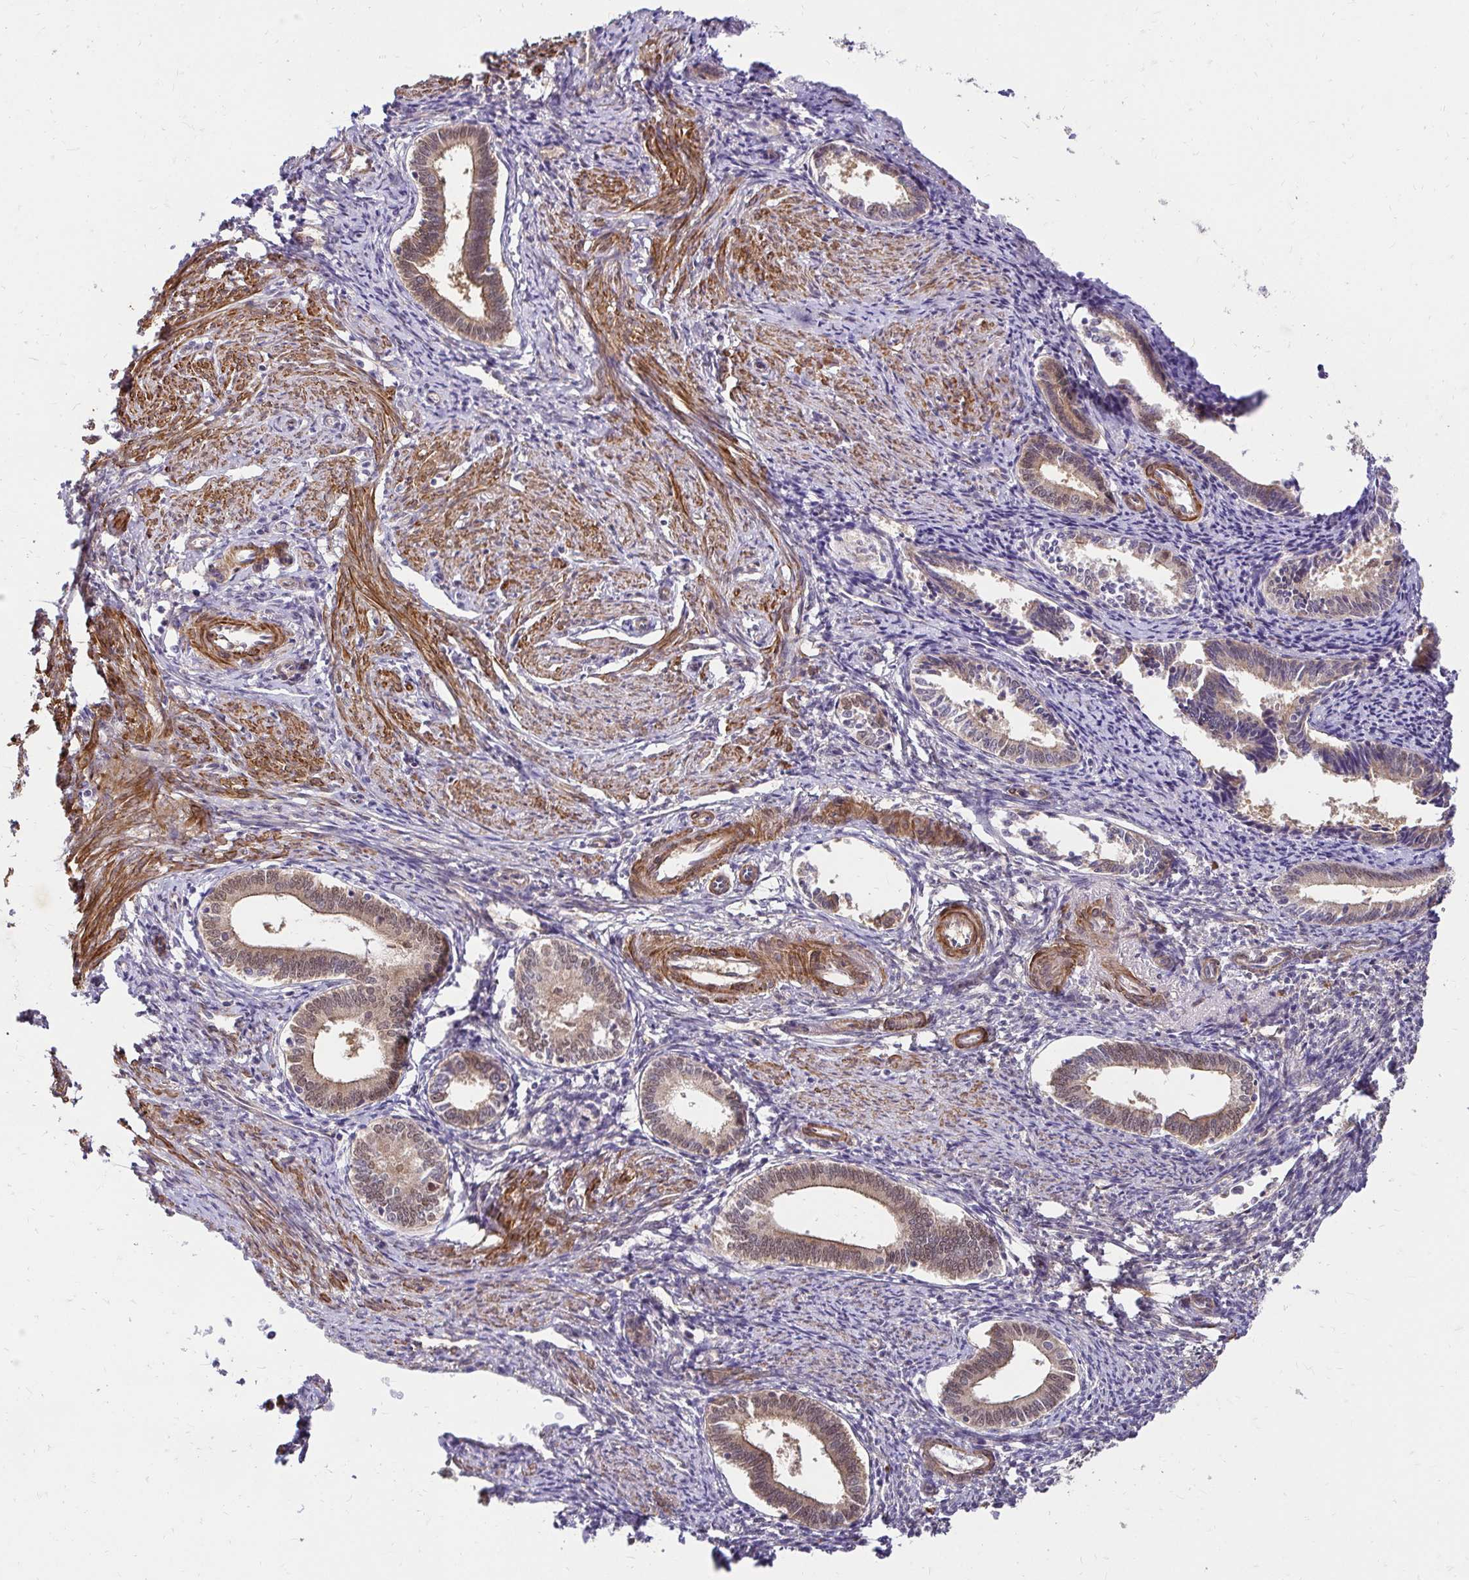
{"staining": {"intensity": "moderate", "quantity": "<25%", "location": "cytoplasmic/membranous"}, "tissue": "endometrium", "cell_type": "Cells in endometrial stroma", "image_type": "normal", "snomed": [{"axis": "morphology", "description": "Normal tissue, NOS"}, {"axis": "topography", "description": "Endometrium"}], "caption": "Endometrium stained with DAB immunohistochemistry (IHC) reveals low levels of moderate cytoplasmic/membranous positivity in about <25% of cells in endometrial stroma.", "gene": "YAP1", "patient": {"sex": "female", "age": 41}}